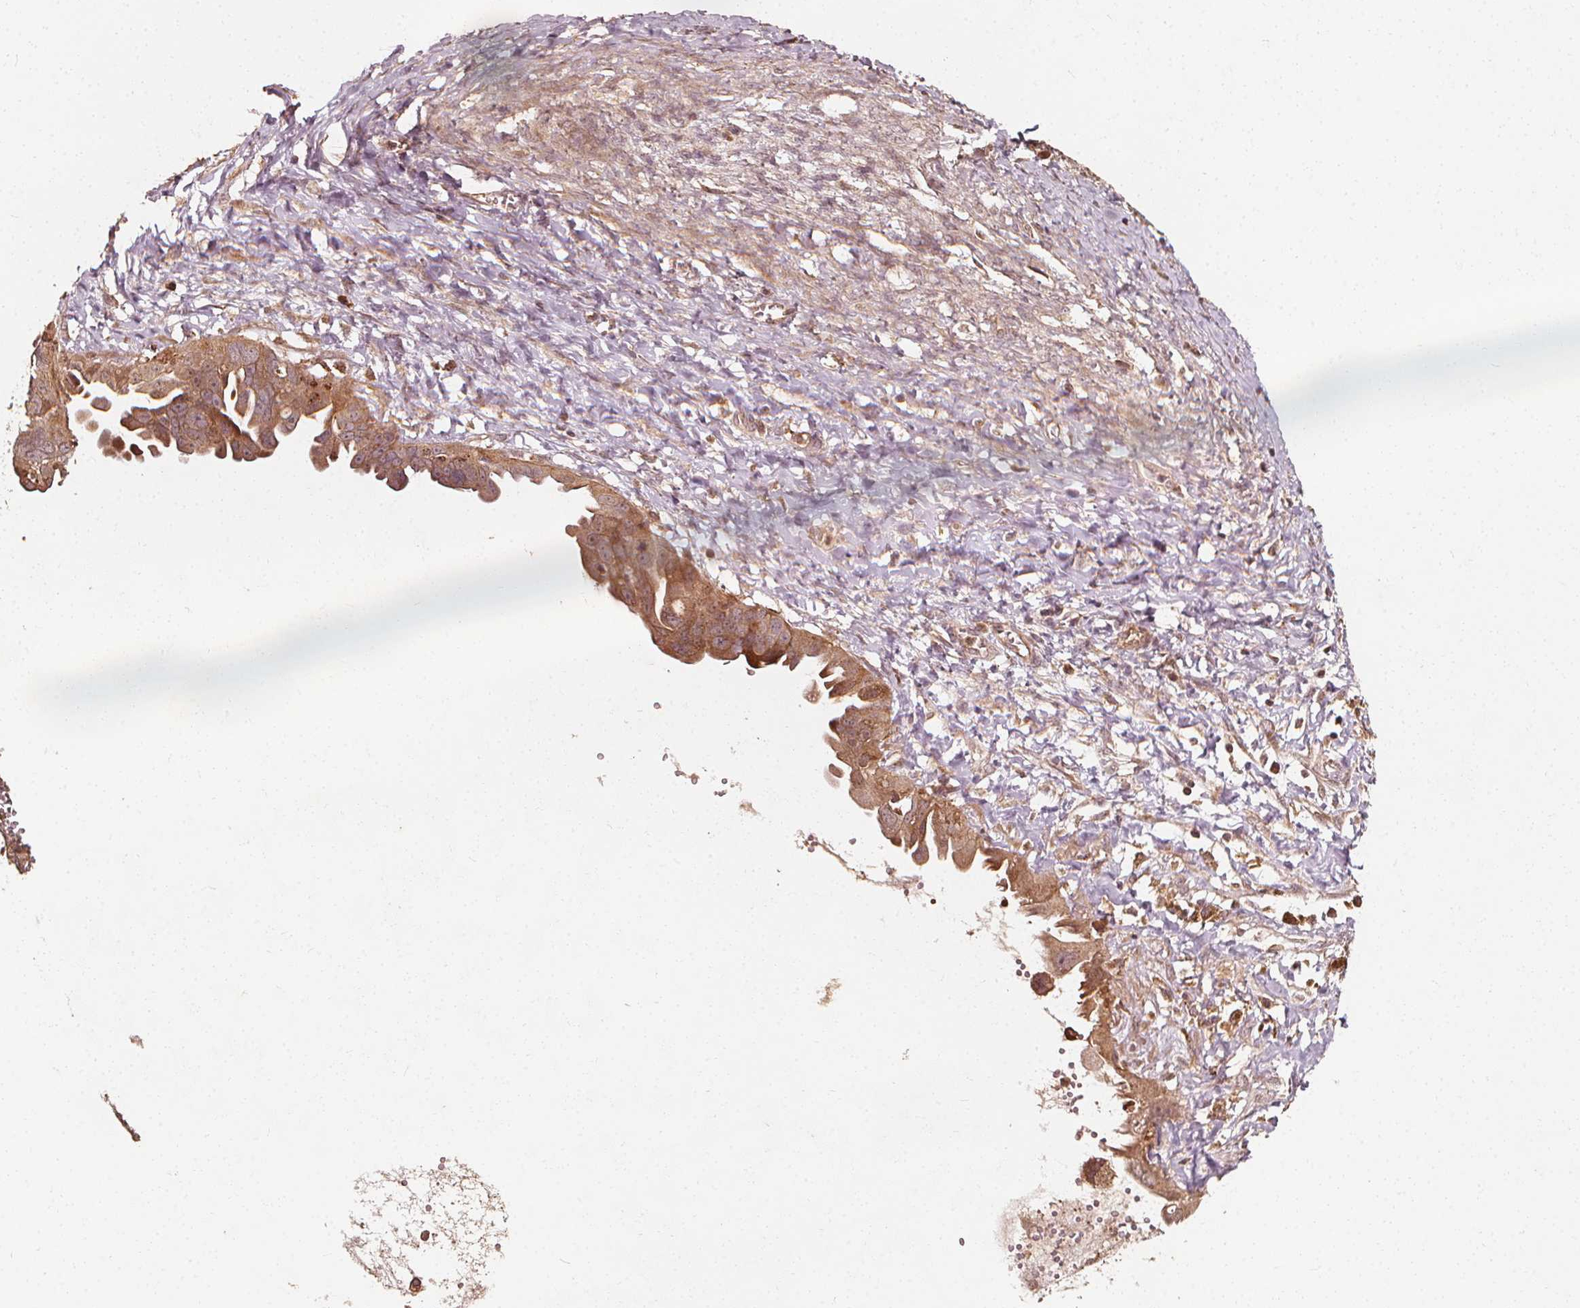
{"staining": {"intensity": "moderate", "quantity": ">75%", "location": "cytoplasmic/membranous"}, "tissue": "ovarian cancer", "cell_type": "Tumor cells", "image_type": "cancer", "snomed": [{"axis": "morphology", "description": "Carcinoma, endometroid"}, {"axis": "topography", "description": "Ovary"}], "caption": "Immunohistochemistry (IHC) of ovarian cancer (endometroid carcinoma) reveals medium levels of moderate cytoplasmic/membranous positivity in about >75% of tumor cells.", "gene": "NPC1", "patient": {"sex": "female", "age": 70}}